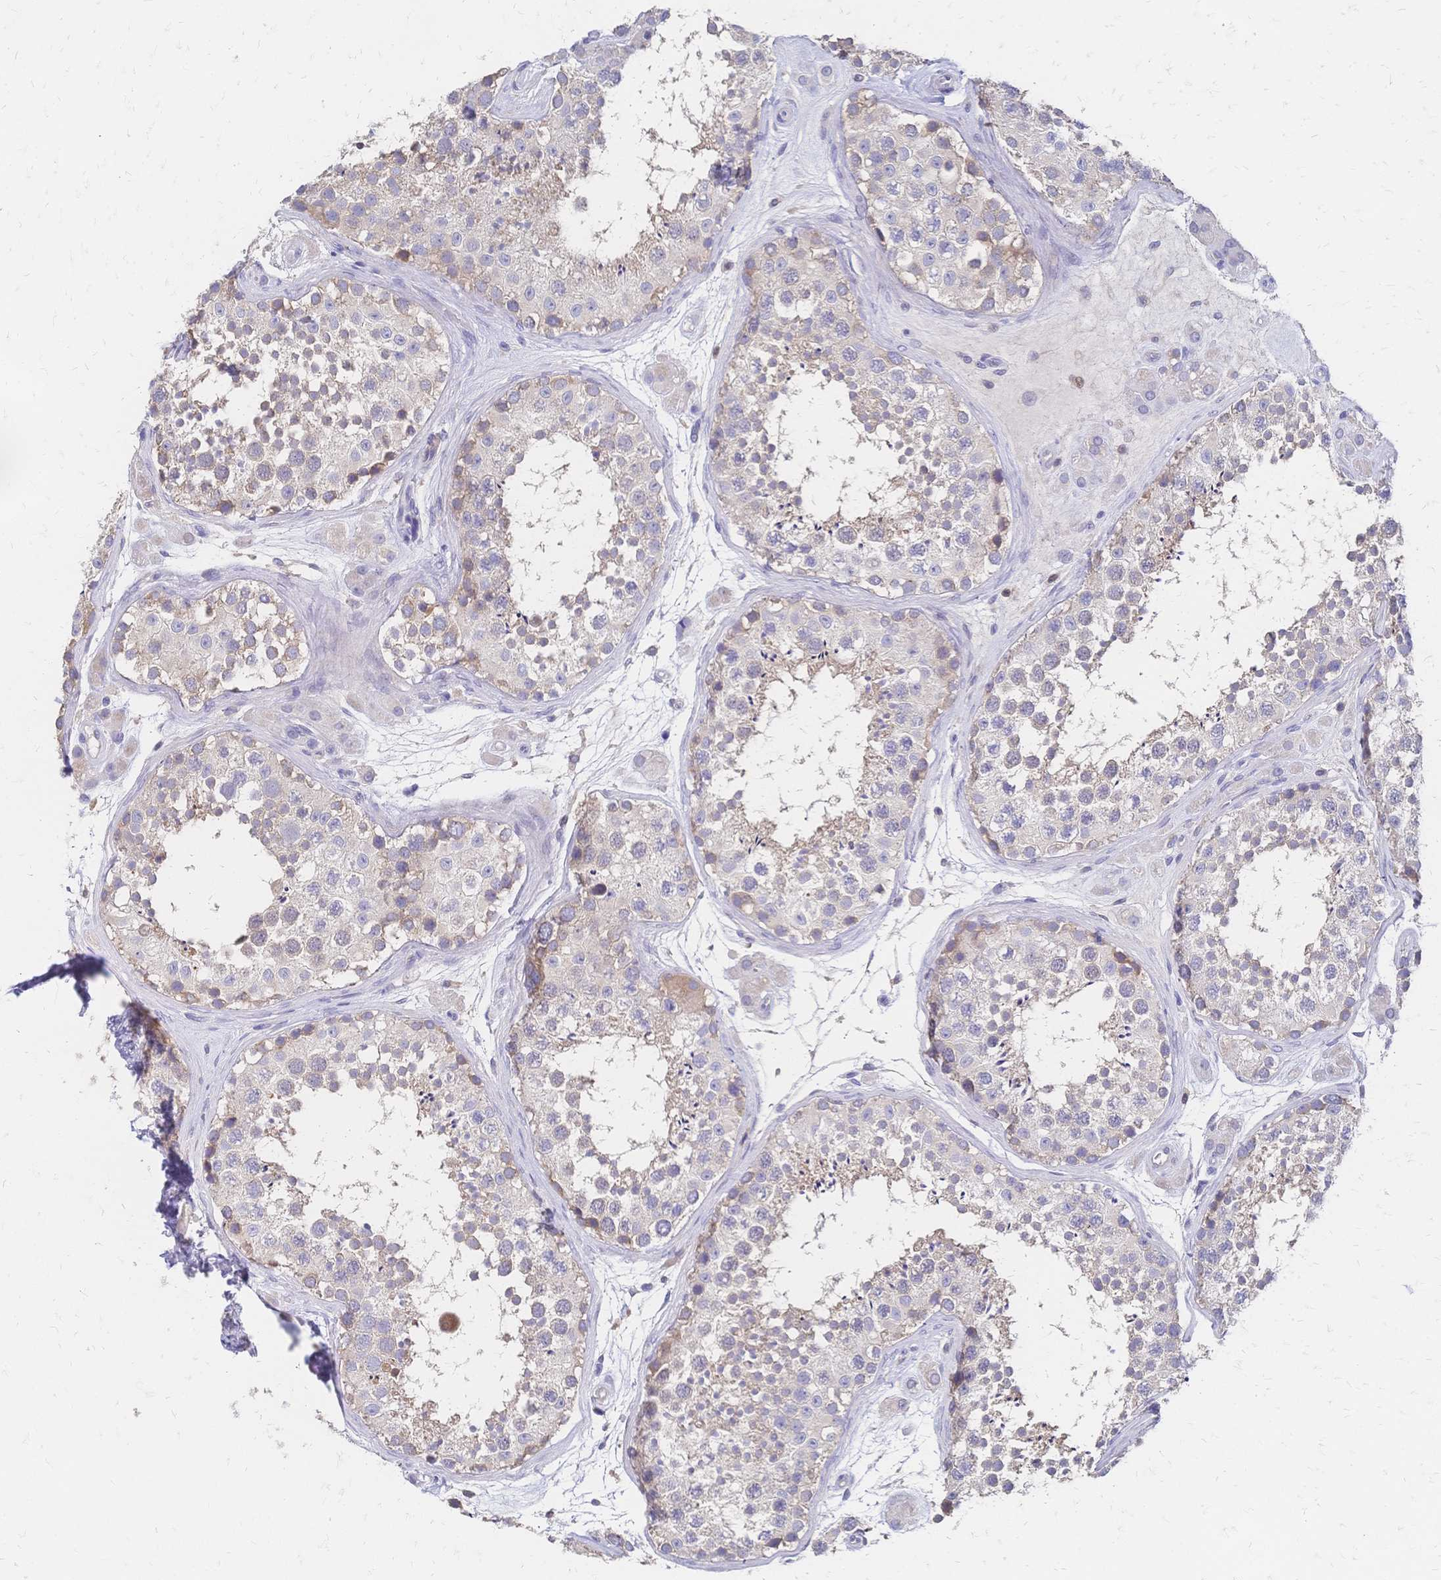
{"staining": {"intensity": "weak", "quantity": "25%-75%", "location": "cytoplasmic/membranous"}, "tissue": "testis", "cell_type": "Cells in seminiferous ducts", "image_type": "normal", "snomed": [{"axis": "morphology", "description": "Normal tissue, NOS"}, {"axis": "topography", "description": "Testis"}], "caption": "A brown stain labels weak cytoplasmic/membranous positivity of a protein in cells in seminiferous ducts of benign human testis.", "gene": "DTNB", "patient": {"sex": "male", "age": 41}}